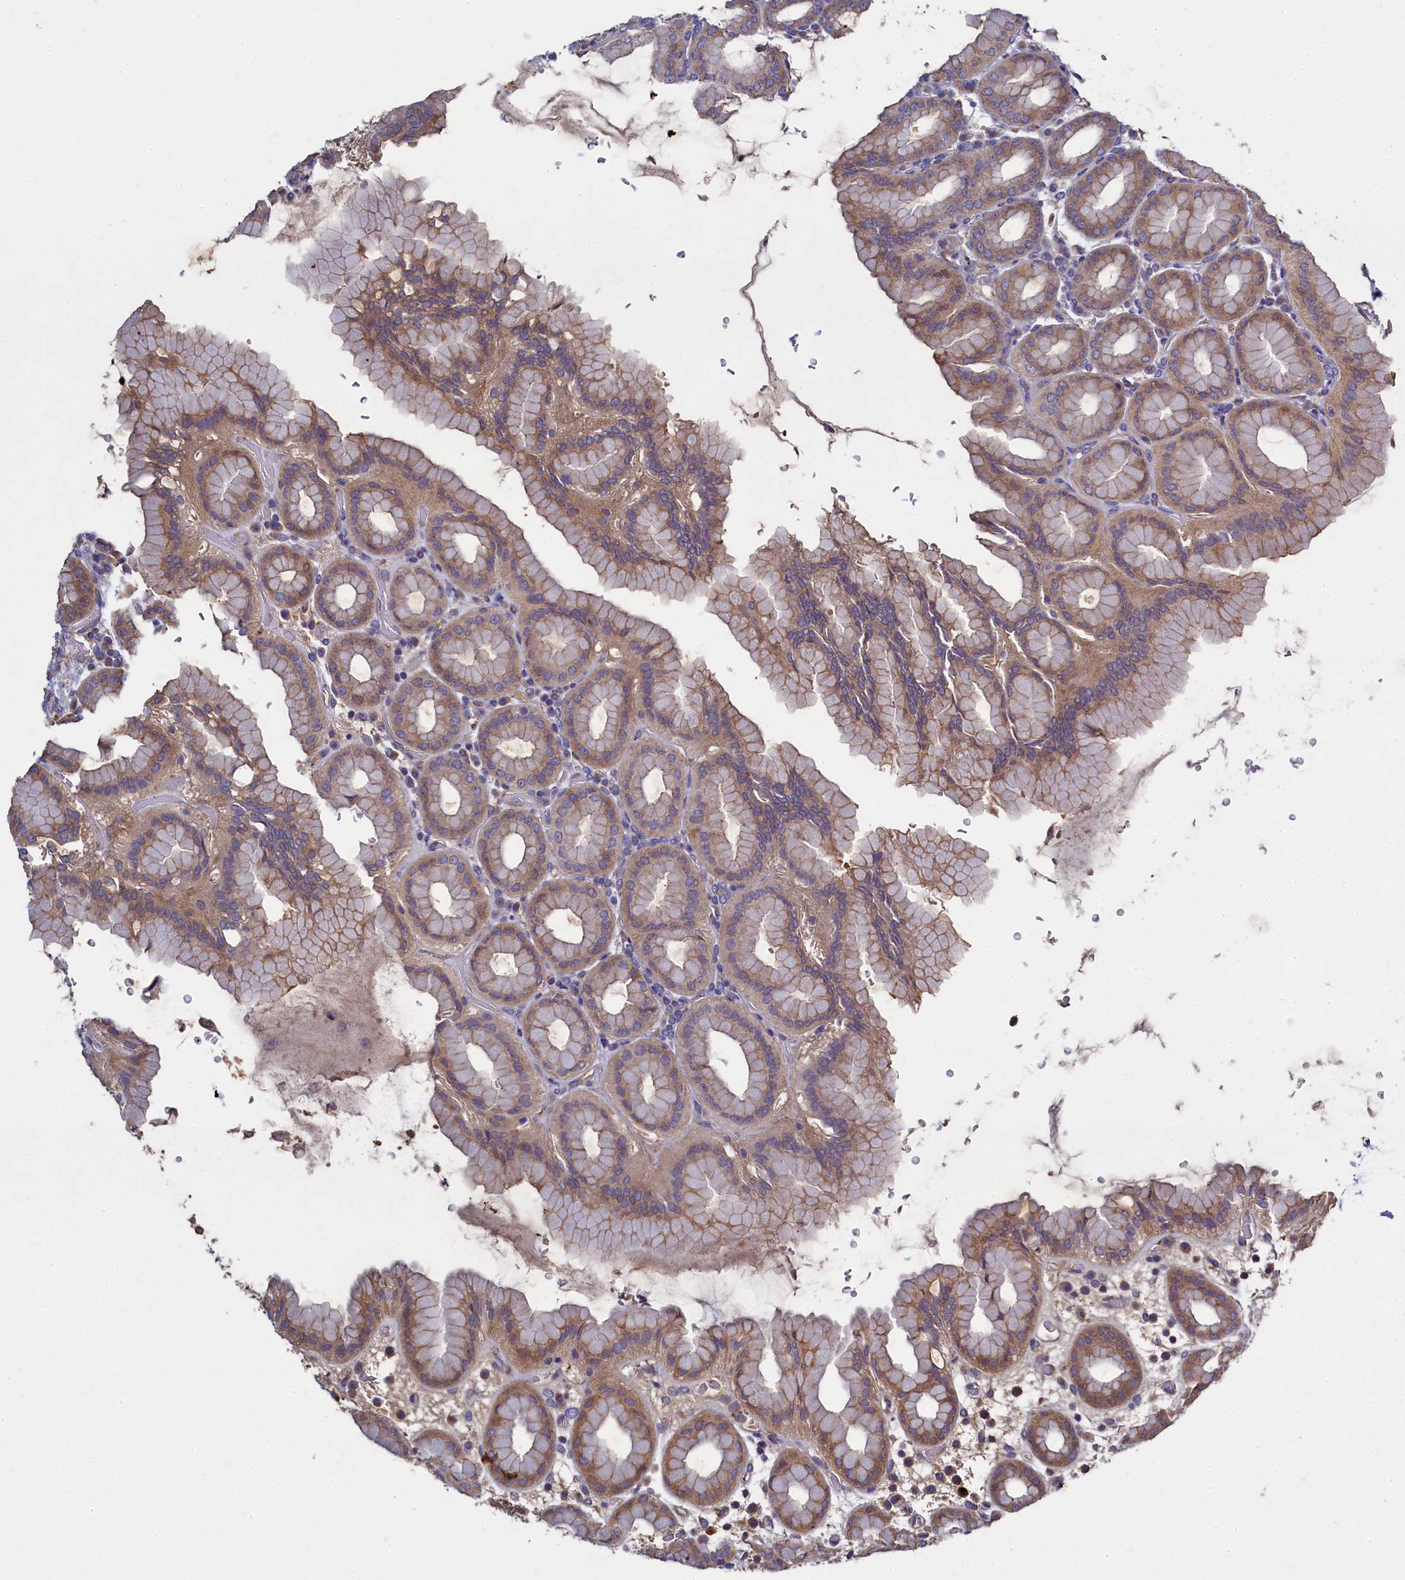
{"staining": {"intensity": "moderate", "quantity": ">75%", "location": "cytoplasmic/membranous"}, "tissue": "stomach", "cell_type": "Glandular cells", "image_type": "normal", "snomed": [{"axis": "morphology", "description": "Normal tissue, NOS"}, {"axis": "topography", "description": "Stomach, upper"}], "caption": "Protein expression analysis of unremarkable human stomach reveals moderate cytoplasmic/membranous staining in approximately >75% of glandular cells.", "gene": "TK2", "patient": {"sex": "male", "age": 68}}